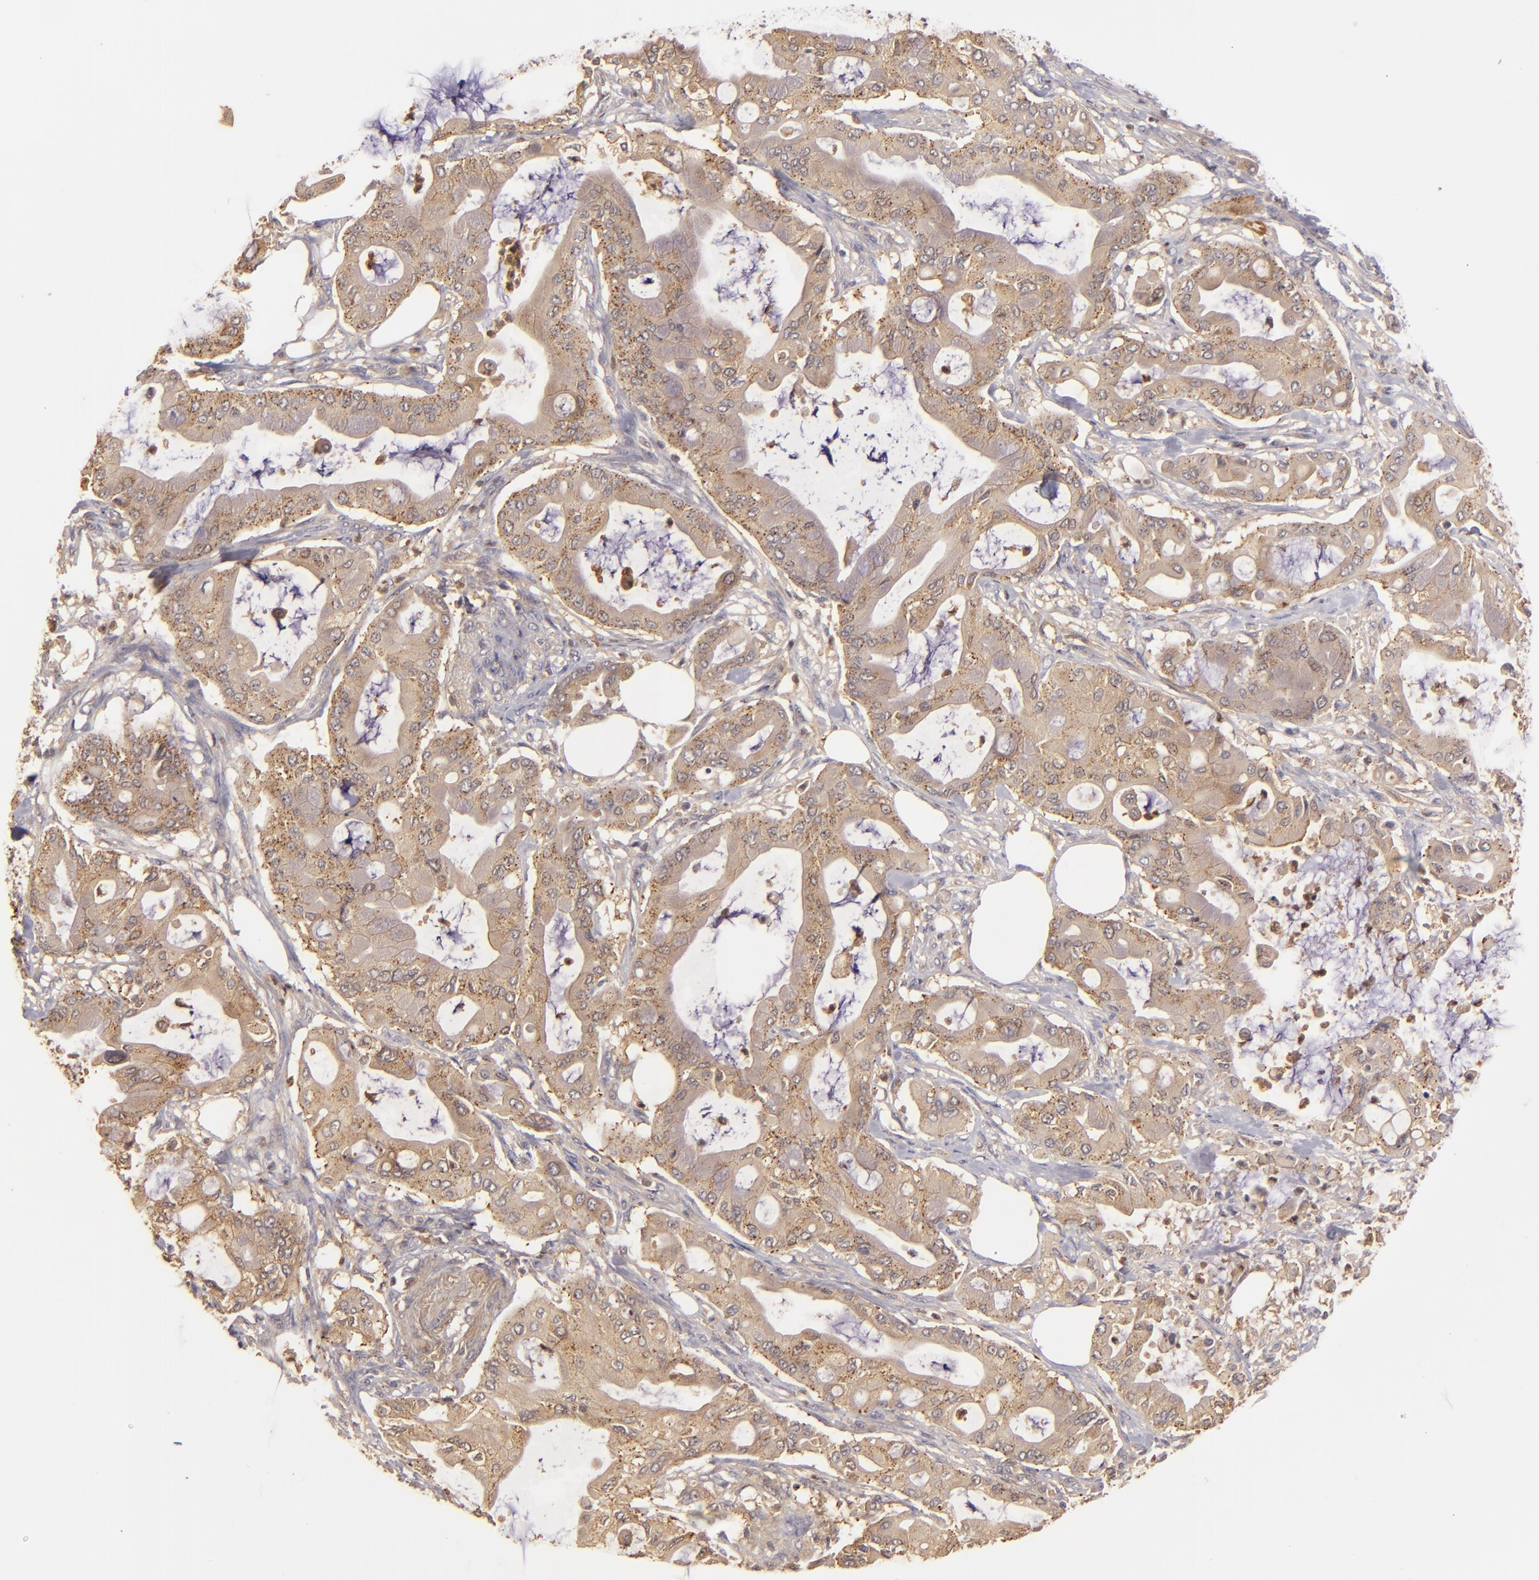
{"staining": {"intensity": "strong", "quantity": ">75%", "location": "cytoplasmic/membranous"}, "tissue": "pancreatic cancer", "cell_type": "Tumor cells", "image_type": "cancer", "snomed": [{"axis": "morphology", "description": "Adenocarcinoma, NOS"}, {"axis": "morphology", "description": "Adenocarcinoma, metastatic, NOS"}, {"axis": "topography", "description": "Lymph node"}, {"axis": "topography", "description": "Pancreas"}, {"axis": "topography", "description": "Duodenum"}], "caption": "Protein expression analysis of human pancreatic cancer (adenocarcinoma) reveals strong cytoplasmic/membranous staining in about >75% of tumor cells. (IHC, brightfield microscopy, high magnification).", "gene": "PRKCD", "patient": {"sex": "female", "age": 64}}